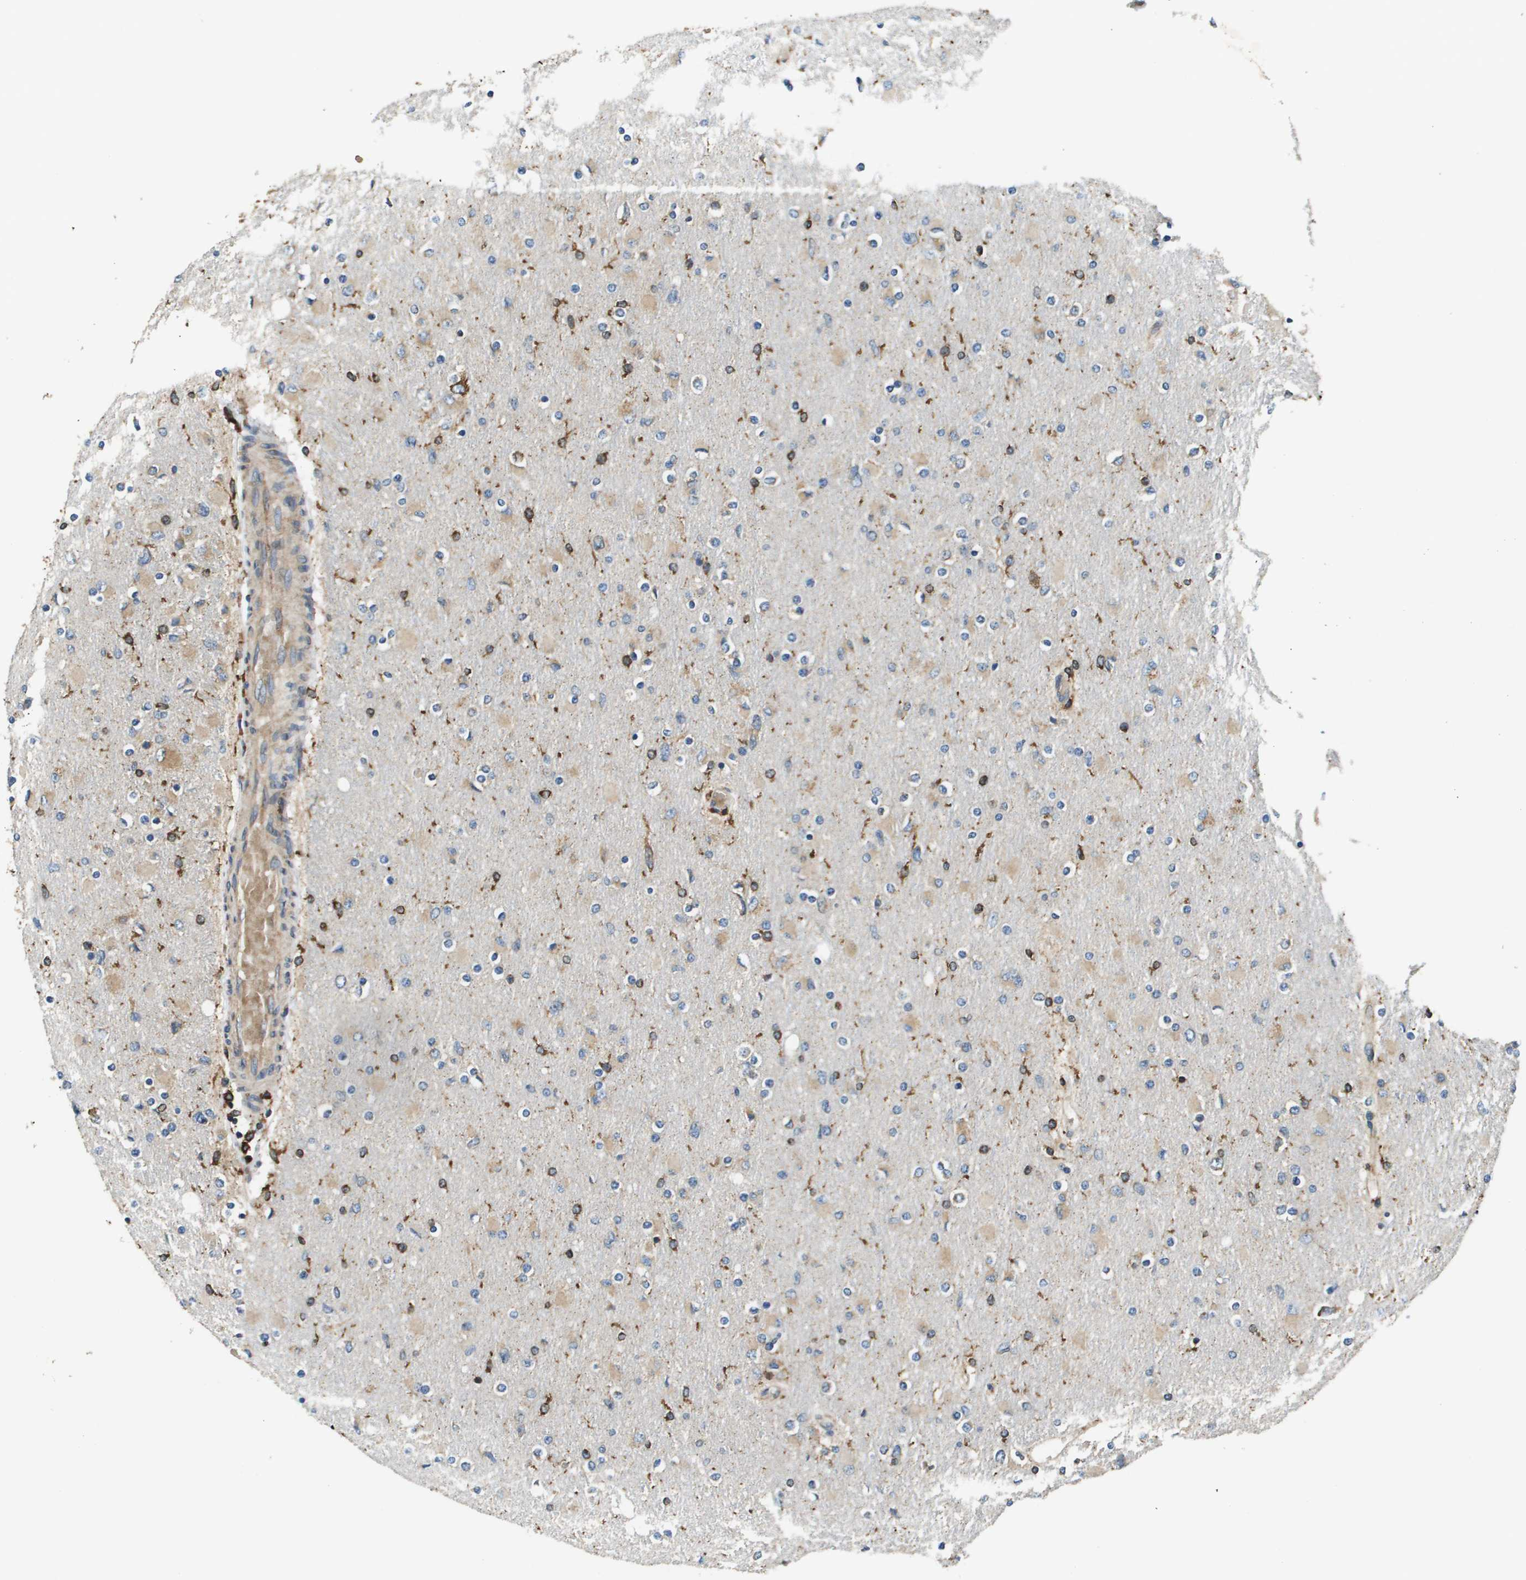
{"staining": {"intensity": "weak", "quantity": "<25%", "location": "cytoplasmic/membranous"}, "tissue": "glioma", "cell_type": "Tumor cells", "image_type": "cancer", "snomed": [{"axis": "morphology", "description": "Glioma, malignant, High grade"}, {"axis": "topography", "description": "Cerebral cortex"}], "caption": "Tumor cells show no significant expression in glioma.", "gene": "CNPY3", "patient": {"sex": "female", "age": 36}}